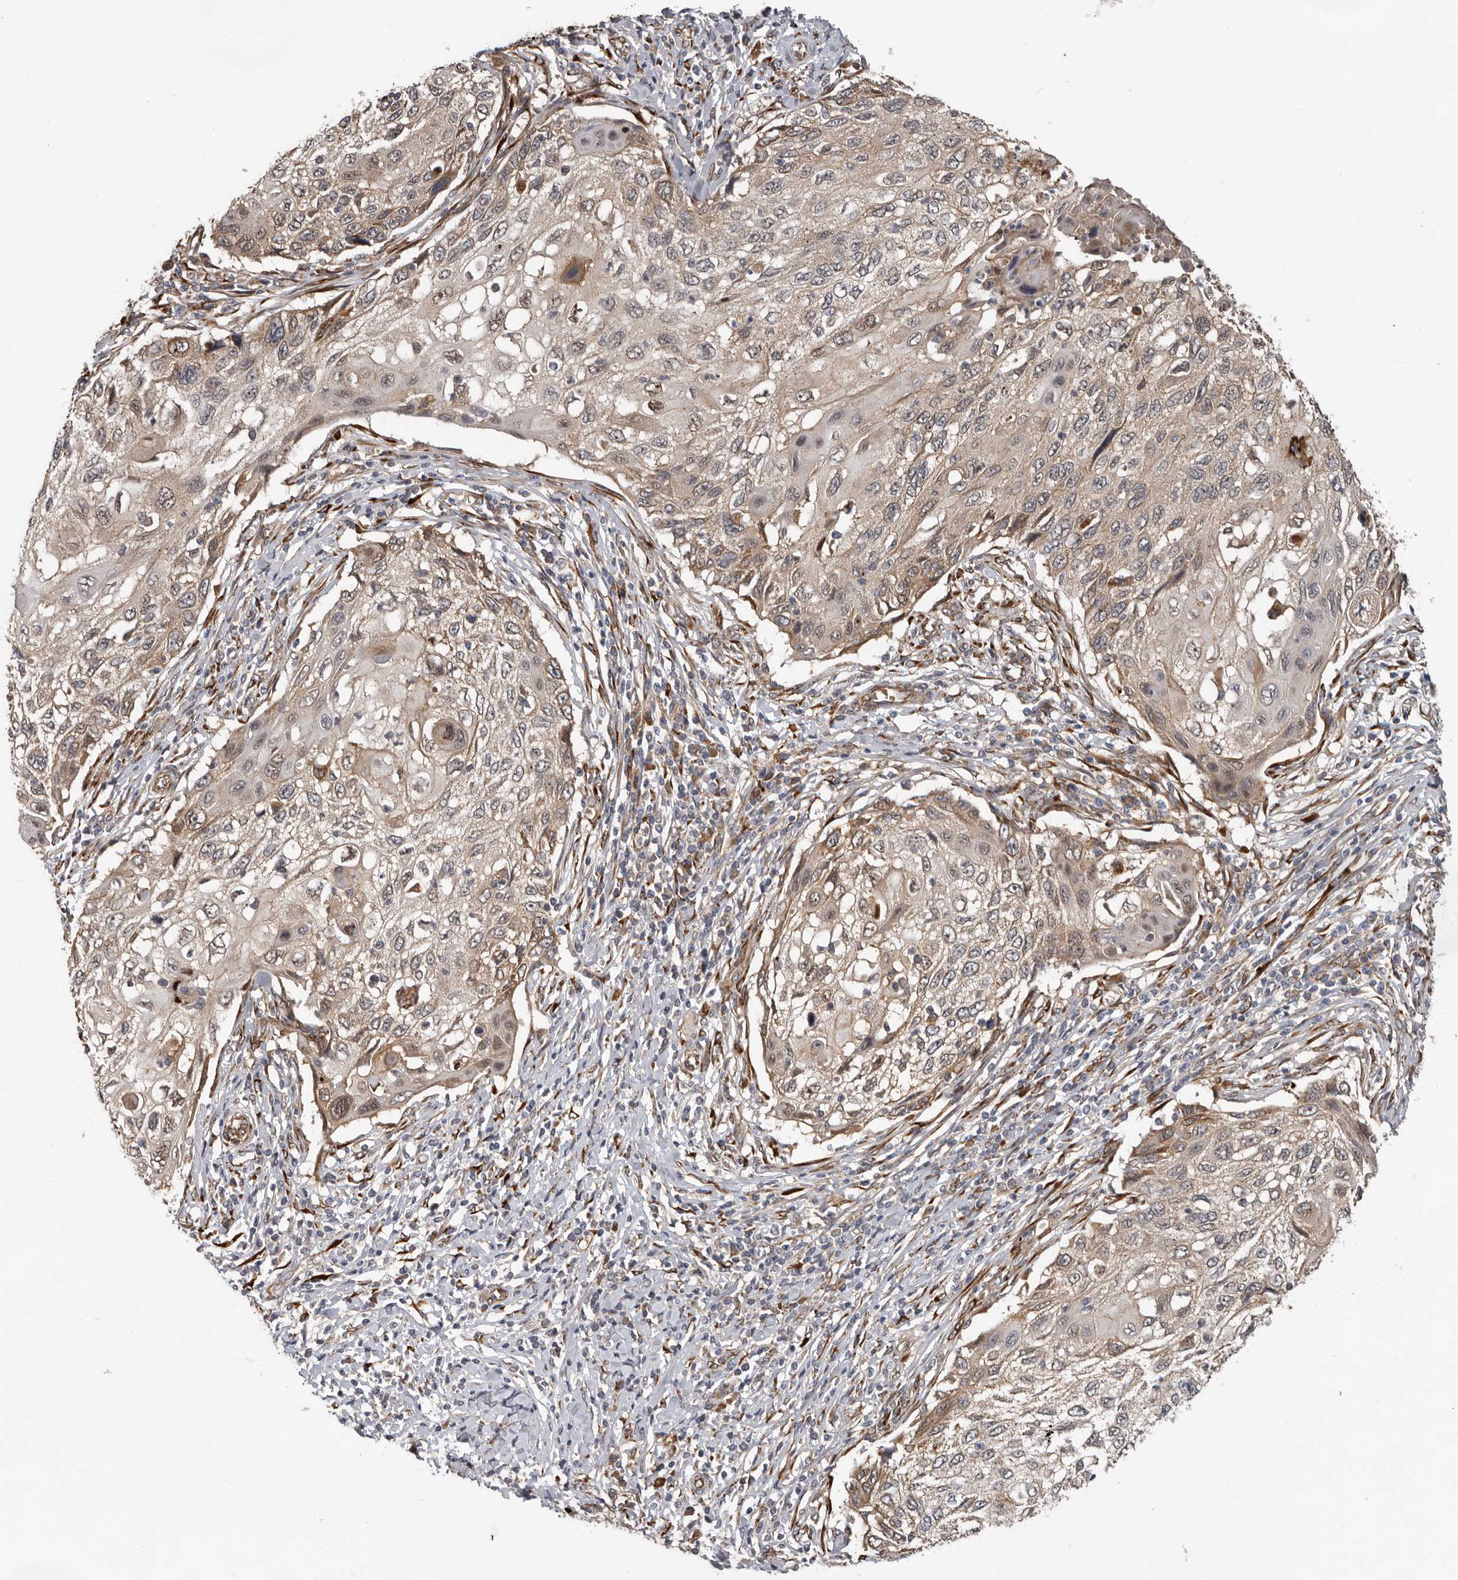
{"staining": {"intensity": "weak", "quantity": ">75%", "location": "cytoplasmic/membranous"}, "tissue": "cervical cancer", "cell_type": "Tumor cells", "image_type": "cancer", "snomed": [{"axis": "morphology", "description": "Squamous cell carcinoma, NOS"}, {"axis": "topography", "description": "Cervix"}], "caption": "IHC photomicrograph of neoplastic tissue: cervical squamous cell carcinoma stained using immunohistochemistry (IHC) shows low levels of weak protein expression localized specifically in the cytoplasmic/membranous of tumor cells, appearing as a cytoplasmic/membranous brown color.", "gene": "MTF1", "patient": {"sex": "female", "age": 70}}